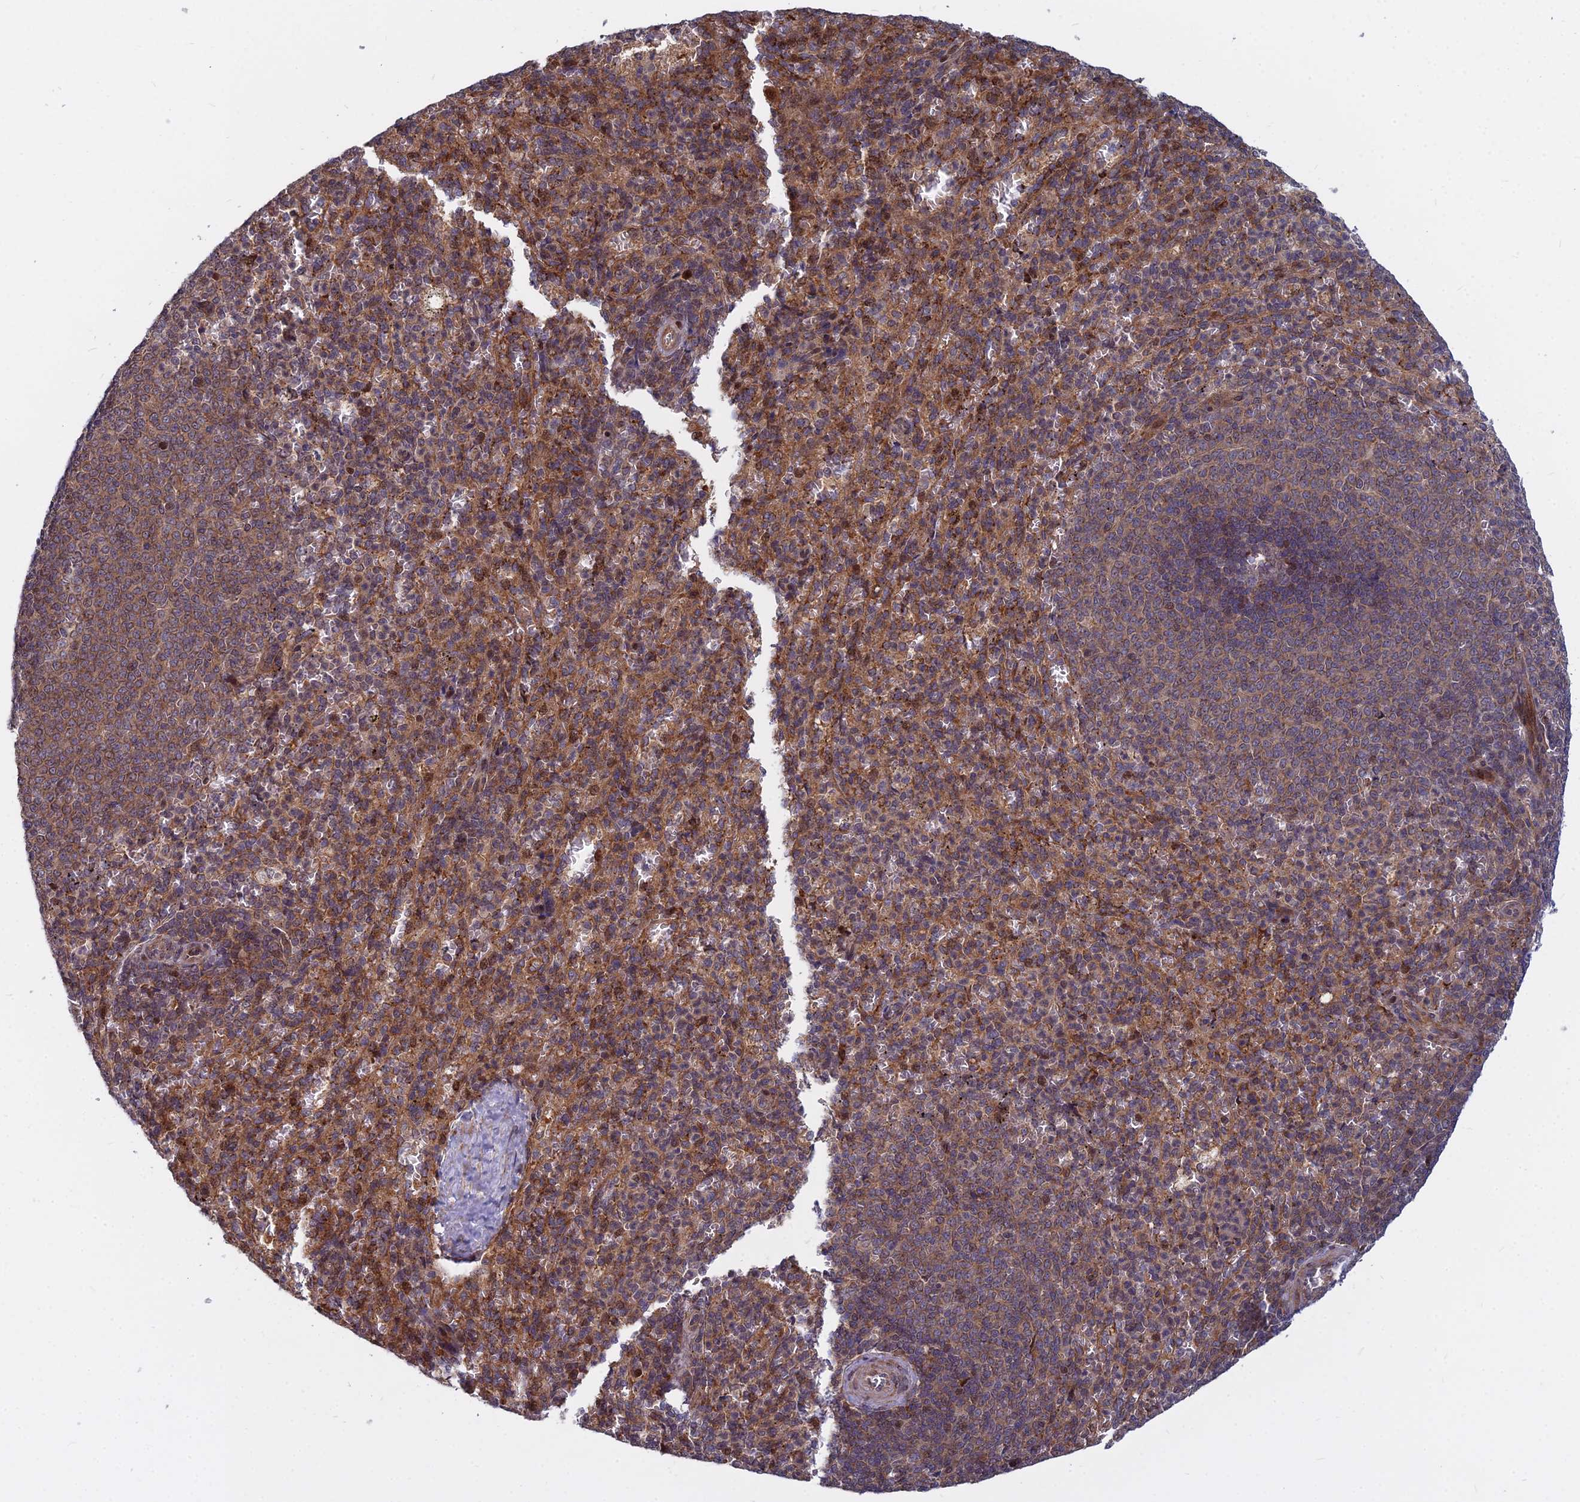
{"staining": {"intensity": "moderate", "quantity": "25%-75%", "location": "cytoplasmic/membranous,nuclear"}, "tissue": "spleen", "cell_type": "Cells in red pulp", "image_type": "normal", "snomed": [{"axis": "morphology", "description": "Normal tissue, NOS"}, {"axis": "topography", "description": "Spleen"}], "caption": "DAB (3,3'-diaminobenzidine) immunohistochemical staining of unremarkable human spleen demonstrates moderate cytoplasmic/membranous,nuclear protein positivity in approximately 25%-75% of cells in red pulp.", "gene": "COMMD2", "patient": {"sex": "female", "age": 21}}